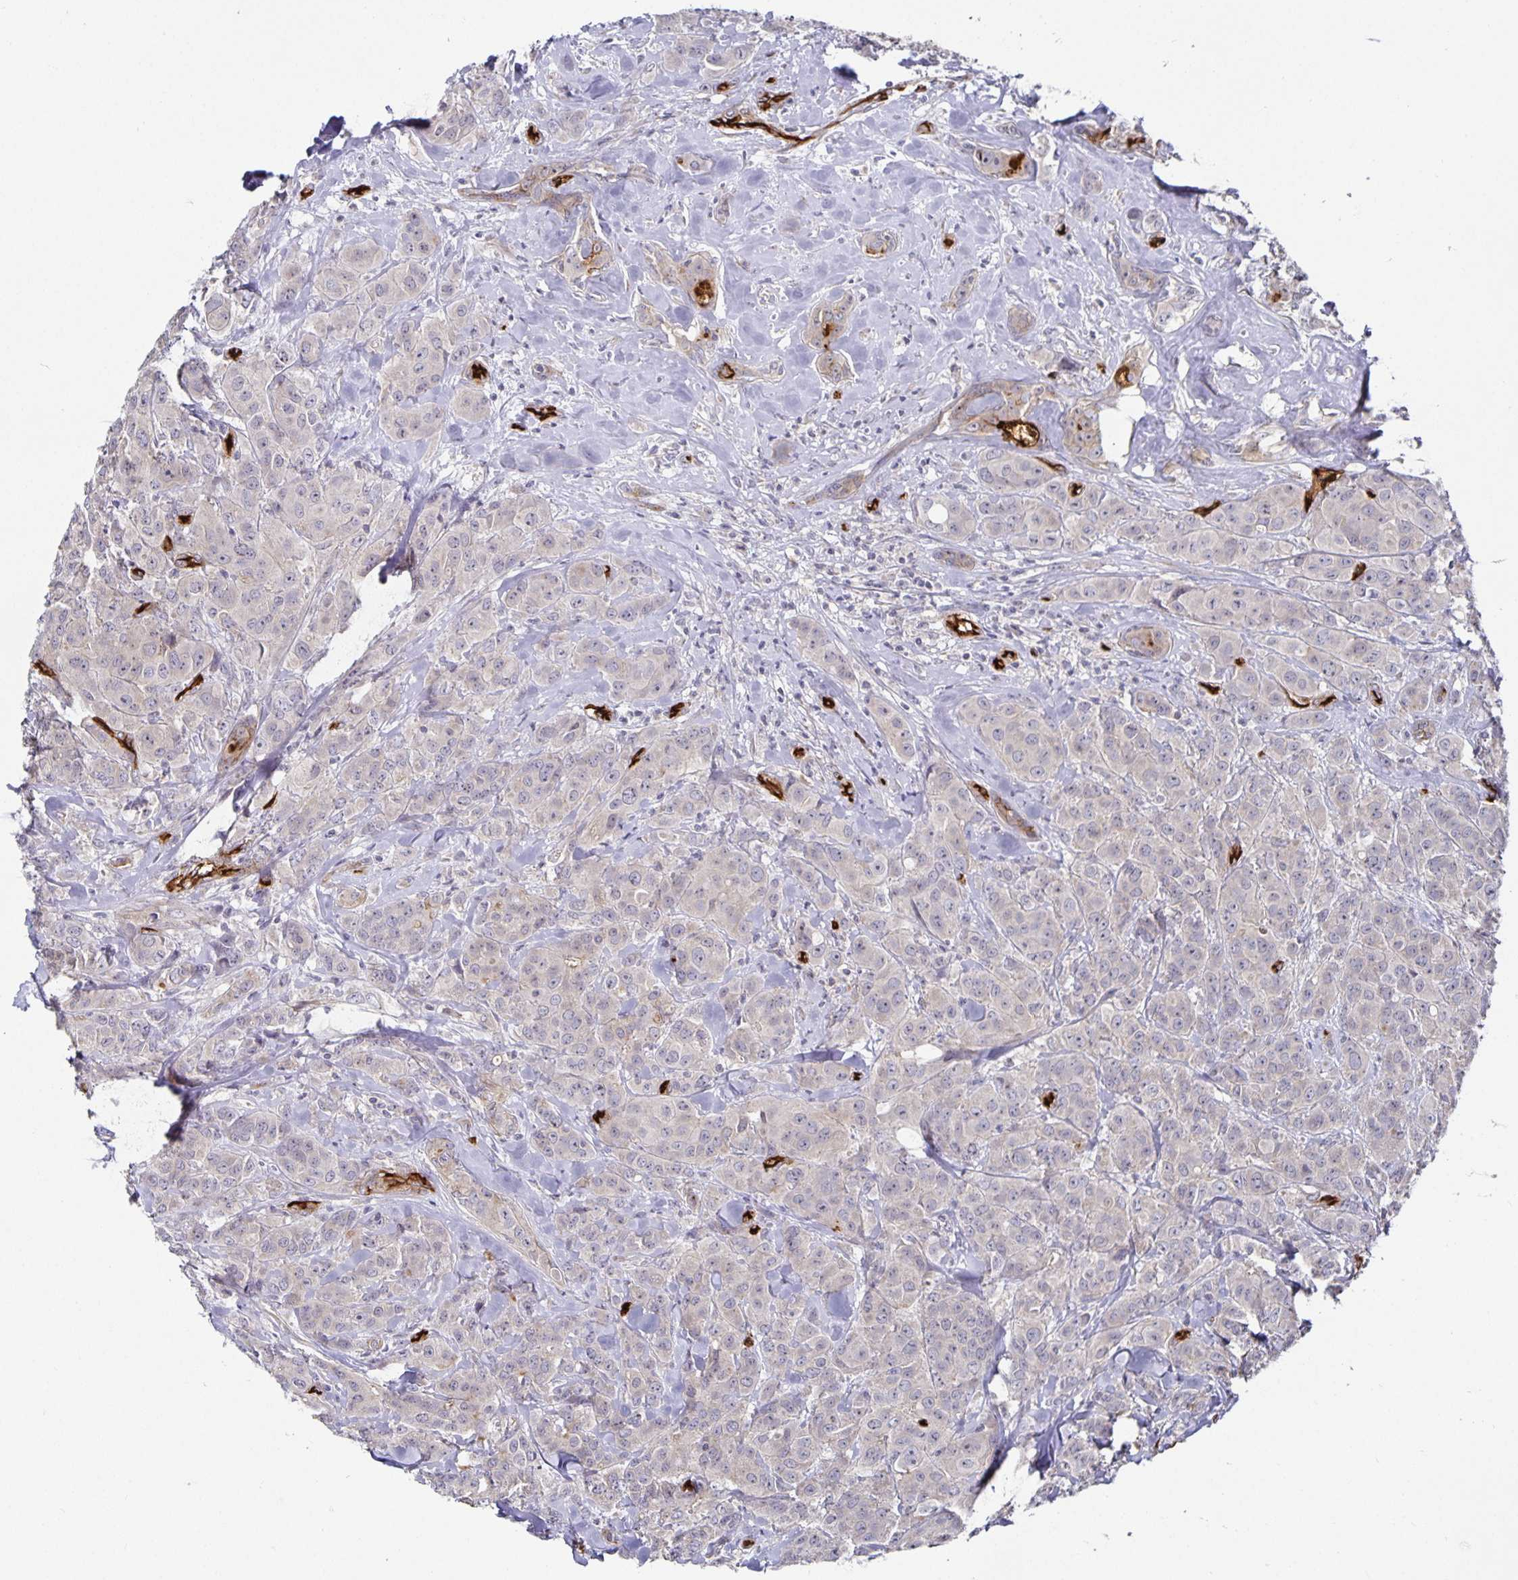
{"staining": {"intensity": "negative", "quantity": "none", "location": "none"}, "tissue": "breast cancer", "cell_type": "Tumor cells", "image_type": "cancer", "snomed": [{"axis": "morphology", "description": "Normal tissue, NOS"}, {"axis": "morphology", "description": "Duct carcinoma"}, {"axis": "topography", "description": "Breast"}], "caption": "High power microscopy photomicrograph of an immunohistochemistry image of breast intraductal carcinoma, revealing no significant staining in tumor cells.", "gene": "PODXL", "patient": {"sex": "female", "age": 43}}